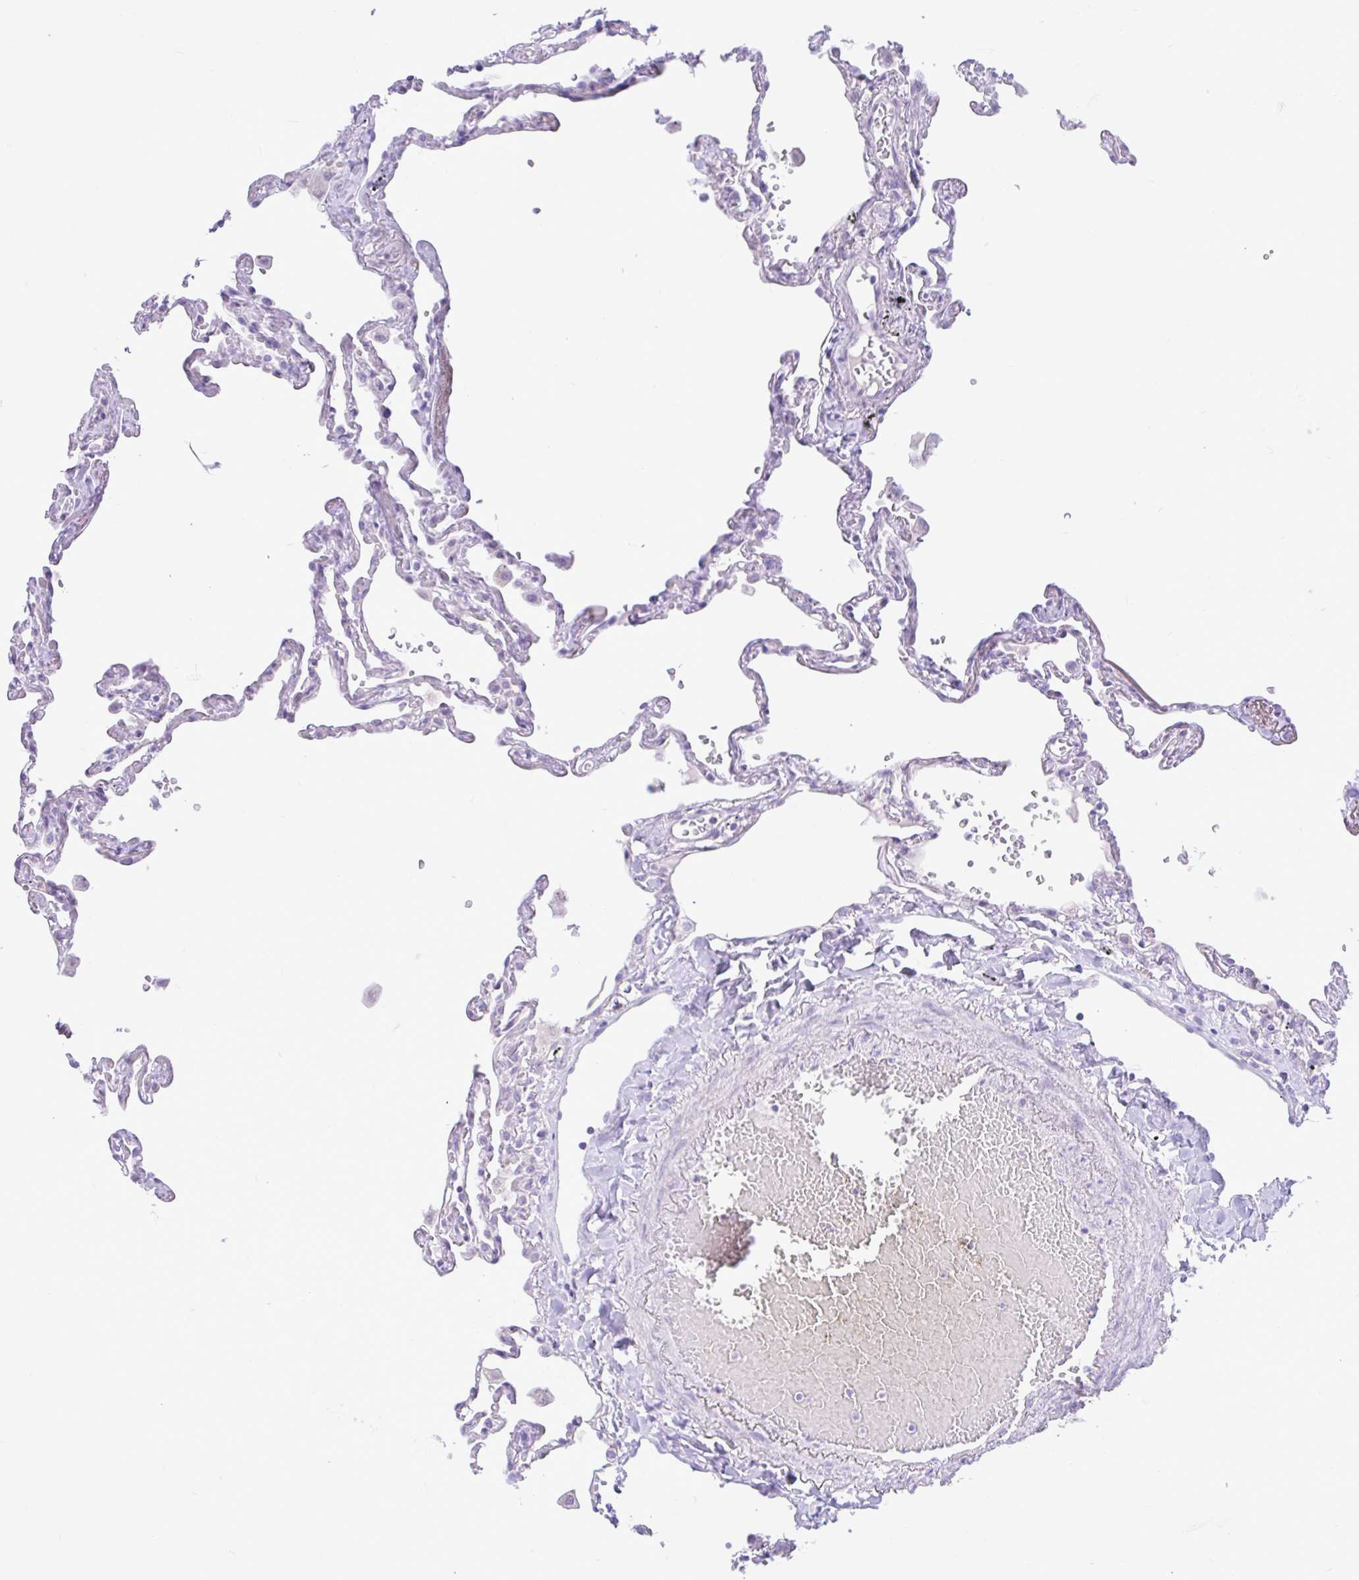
{"staining": {"intensity": "negative", "quantity": "none", "location": "none"}, "tissue": "lung", "cell_type": "Alveolar cells", "image_type": "normal", "snomed": [{"axis": "morphology", "description": "Normal tissue, NOS"}, {"axis": "topography", "description": "Lung"}], "caption": "A micrograph of lung stained for a protein demonstrates no brown staining in alveolar cells.", "gene": "ZNF101", "patient": {"sex": "female", "age": 67}}